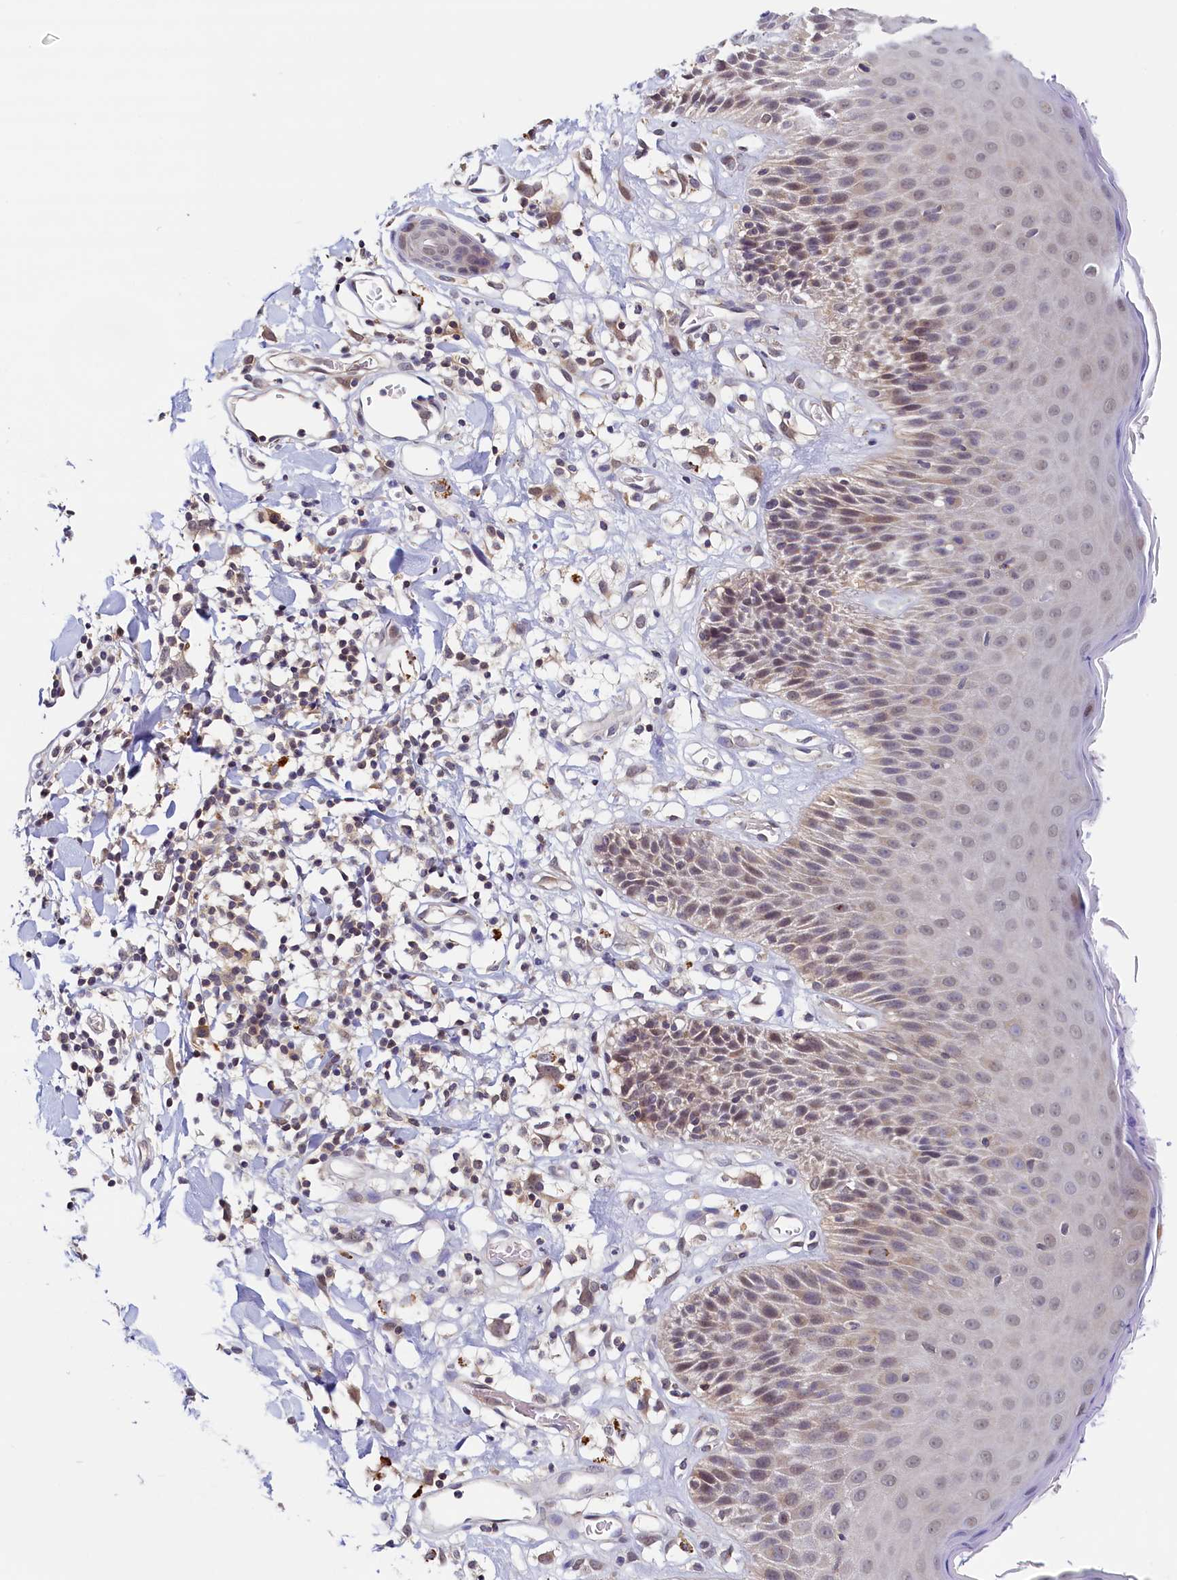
{"staining": {"intensity": "weak", "quantity": "25%-75%", "location": "nuclear"}, "tissue": "skin", "cell_type": "Epidermal cells", "image_type": "normal", "snomed": [{"axis": "morphology", "description": "Normal tissue, NOS"}, {"axis": "topography", "description": "Vulva"}], "caption": "Protein expression by immunohistochemistry (IHC) shows weak nuclear expression in about 25%-75% of epidermal cells in normal skin.", "gene": "PAAF1", "patient": {"sex": "female", "age": 68}}